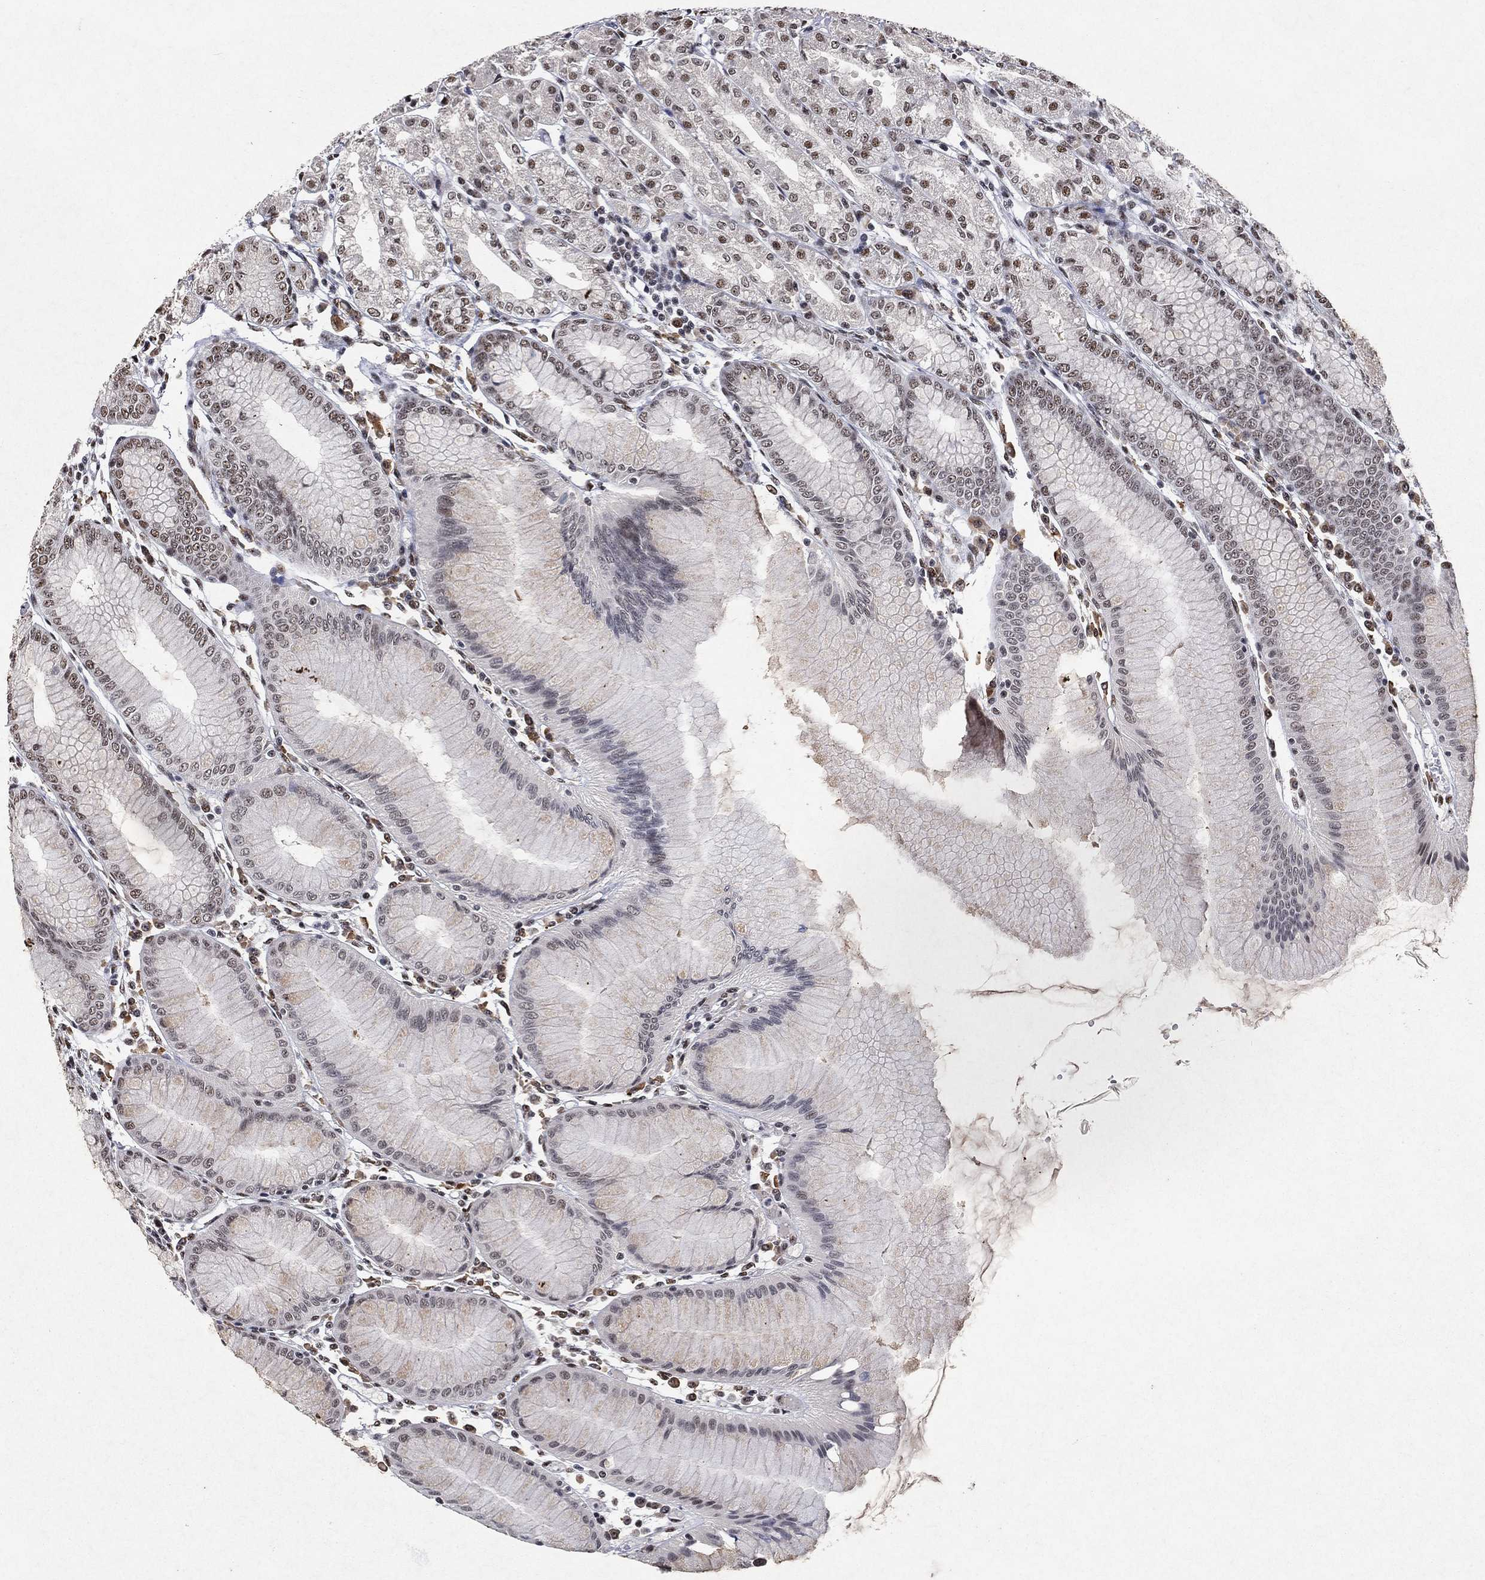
{"staining": {"intensity": "strong", "quantity": "<25%", "location": "nuclear"}, "tissue": "stomach", "cell_type": "Glandular cells", "image_type": "normal", "snomed": [{"axis": "morphology", "description": "Normal tissue, NOS"}, {"axis": "topography", "description": "Stomach"}], "caption": "Protein staining reveals strong nuclear positivity in about <25% of glandular cells in normal stomach.", "gene": "DDX27", "patient": {"sex": "female", "age": 57}}